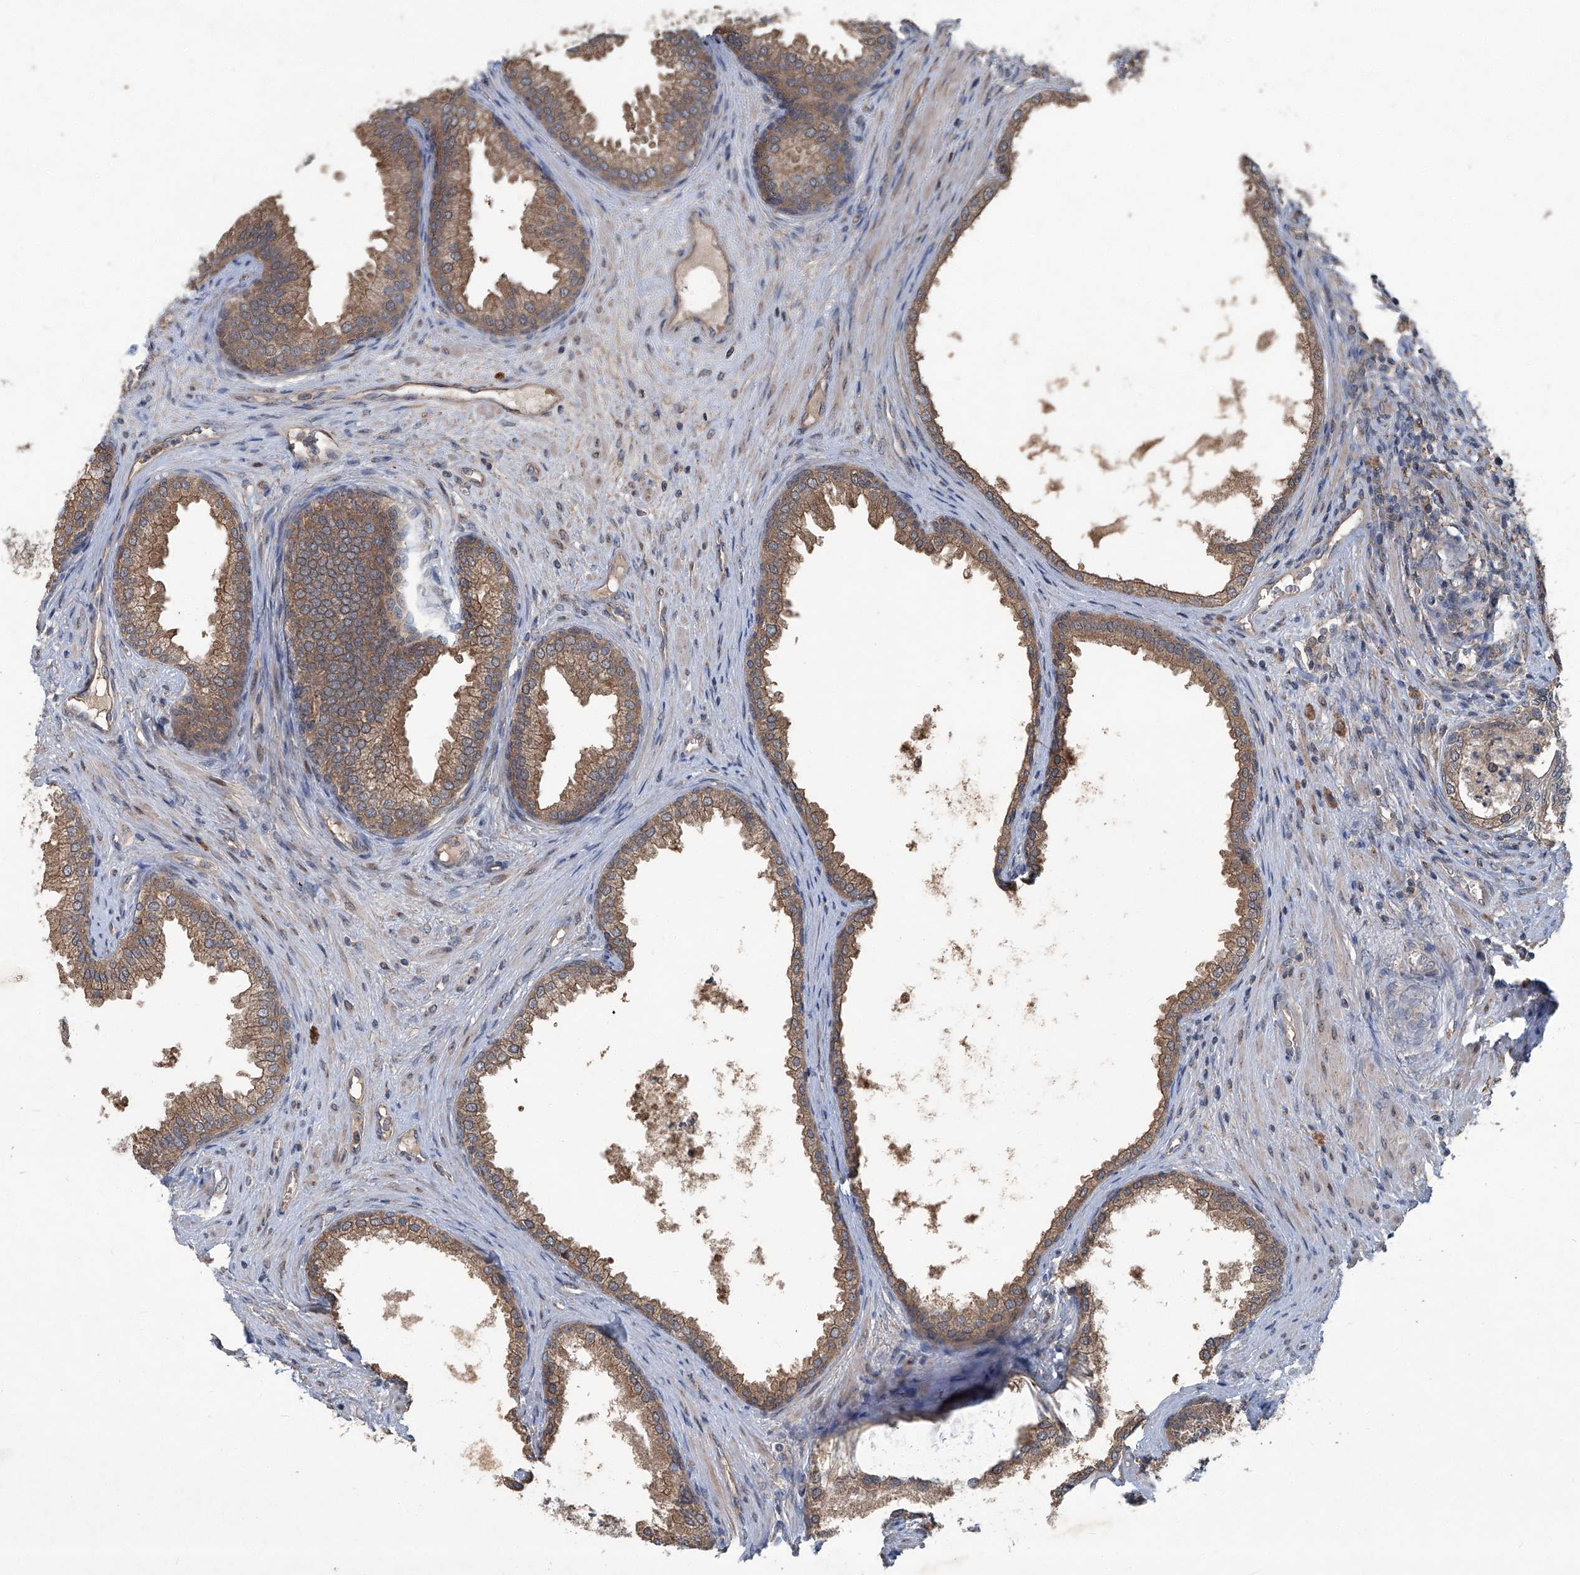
{"staining": {"intensity": "moderate", "quantity": ">75%", "location": "cytoplasmic/membranous"}, "tissue": "prostate", "cell_type": "Glandular cells", "image_type": "normal", "snomed": [{"axis": "morphology", "description": "Normal tissue, NOS"}, {"axis": "topography", "description": "Prostate"}], "caption": "The histopathology image exhibits staining of benign prostate, revealing moderate cytoplasmic/membranous protein positivity (brown color) within glandular cells.", "gene": "ANKRD34A", "patient": {"sex": "male", "age": 76}}